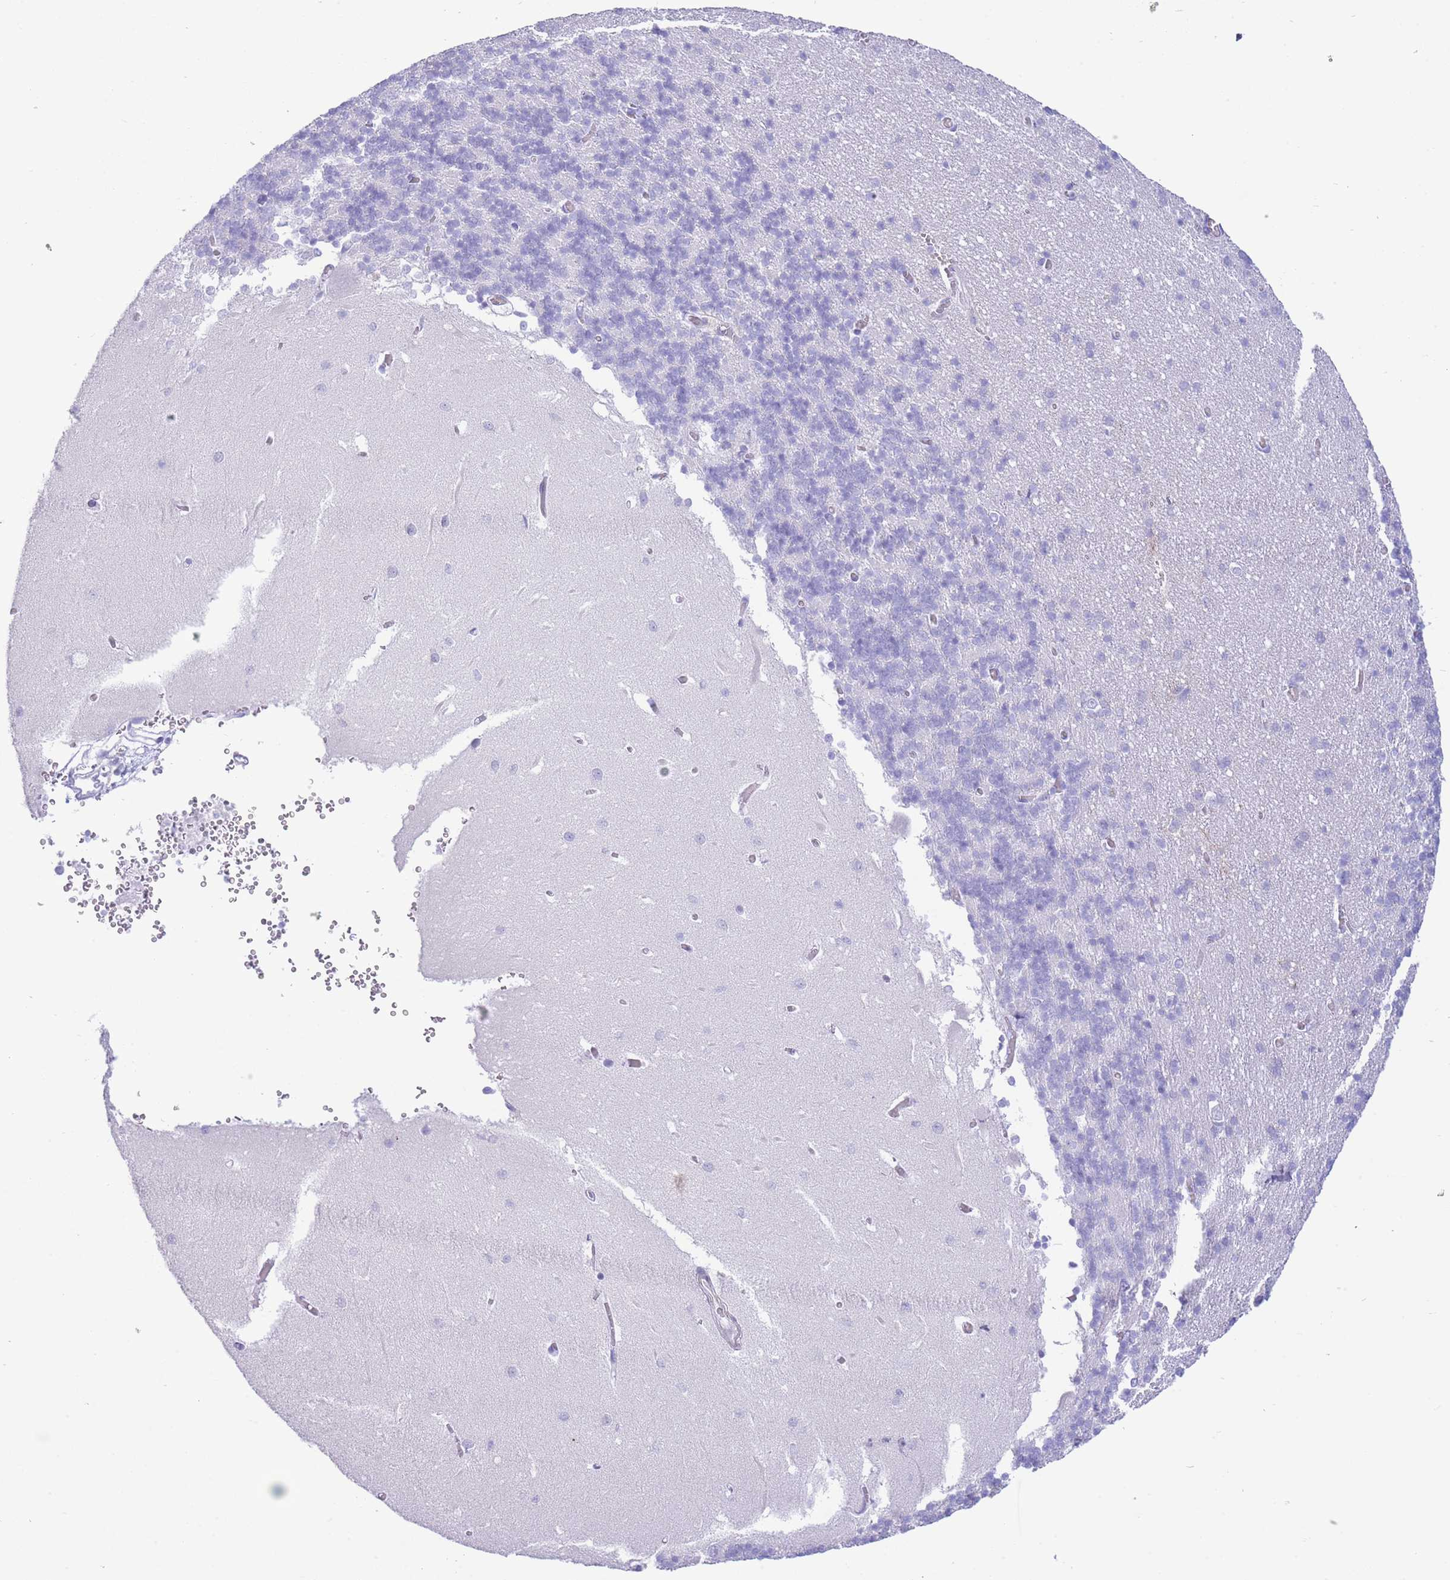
{"staining": {"intensity": "negative", "quantity": "none", "location": "none"}, "tissue": "cerebellum", "cell_type": "Cells in granular layer", "image_type": "normal", "snomed": [{"axis": "morphology", "description": "Normal tissue, NOS"}, {"axis": "topography", "description": "Cerebellum"}], "caption": "Immunohistochemistry photomicrograph of unremarkable cerebellum: cerebellum stained with DAB (3,3'-diaminobenzidine) exhibits no significant protein positivity in cells in granular layer.", "gene": "VWA8", "patient": {"sex": "male", "age": 37}}